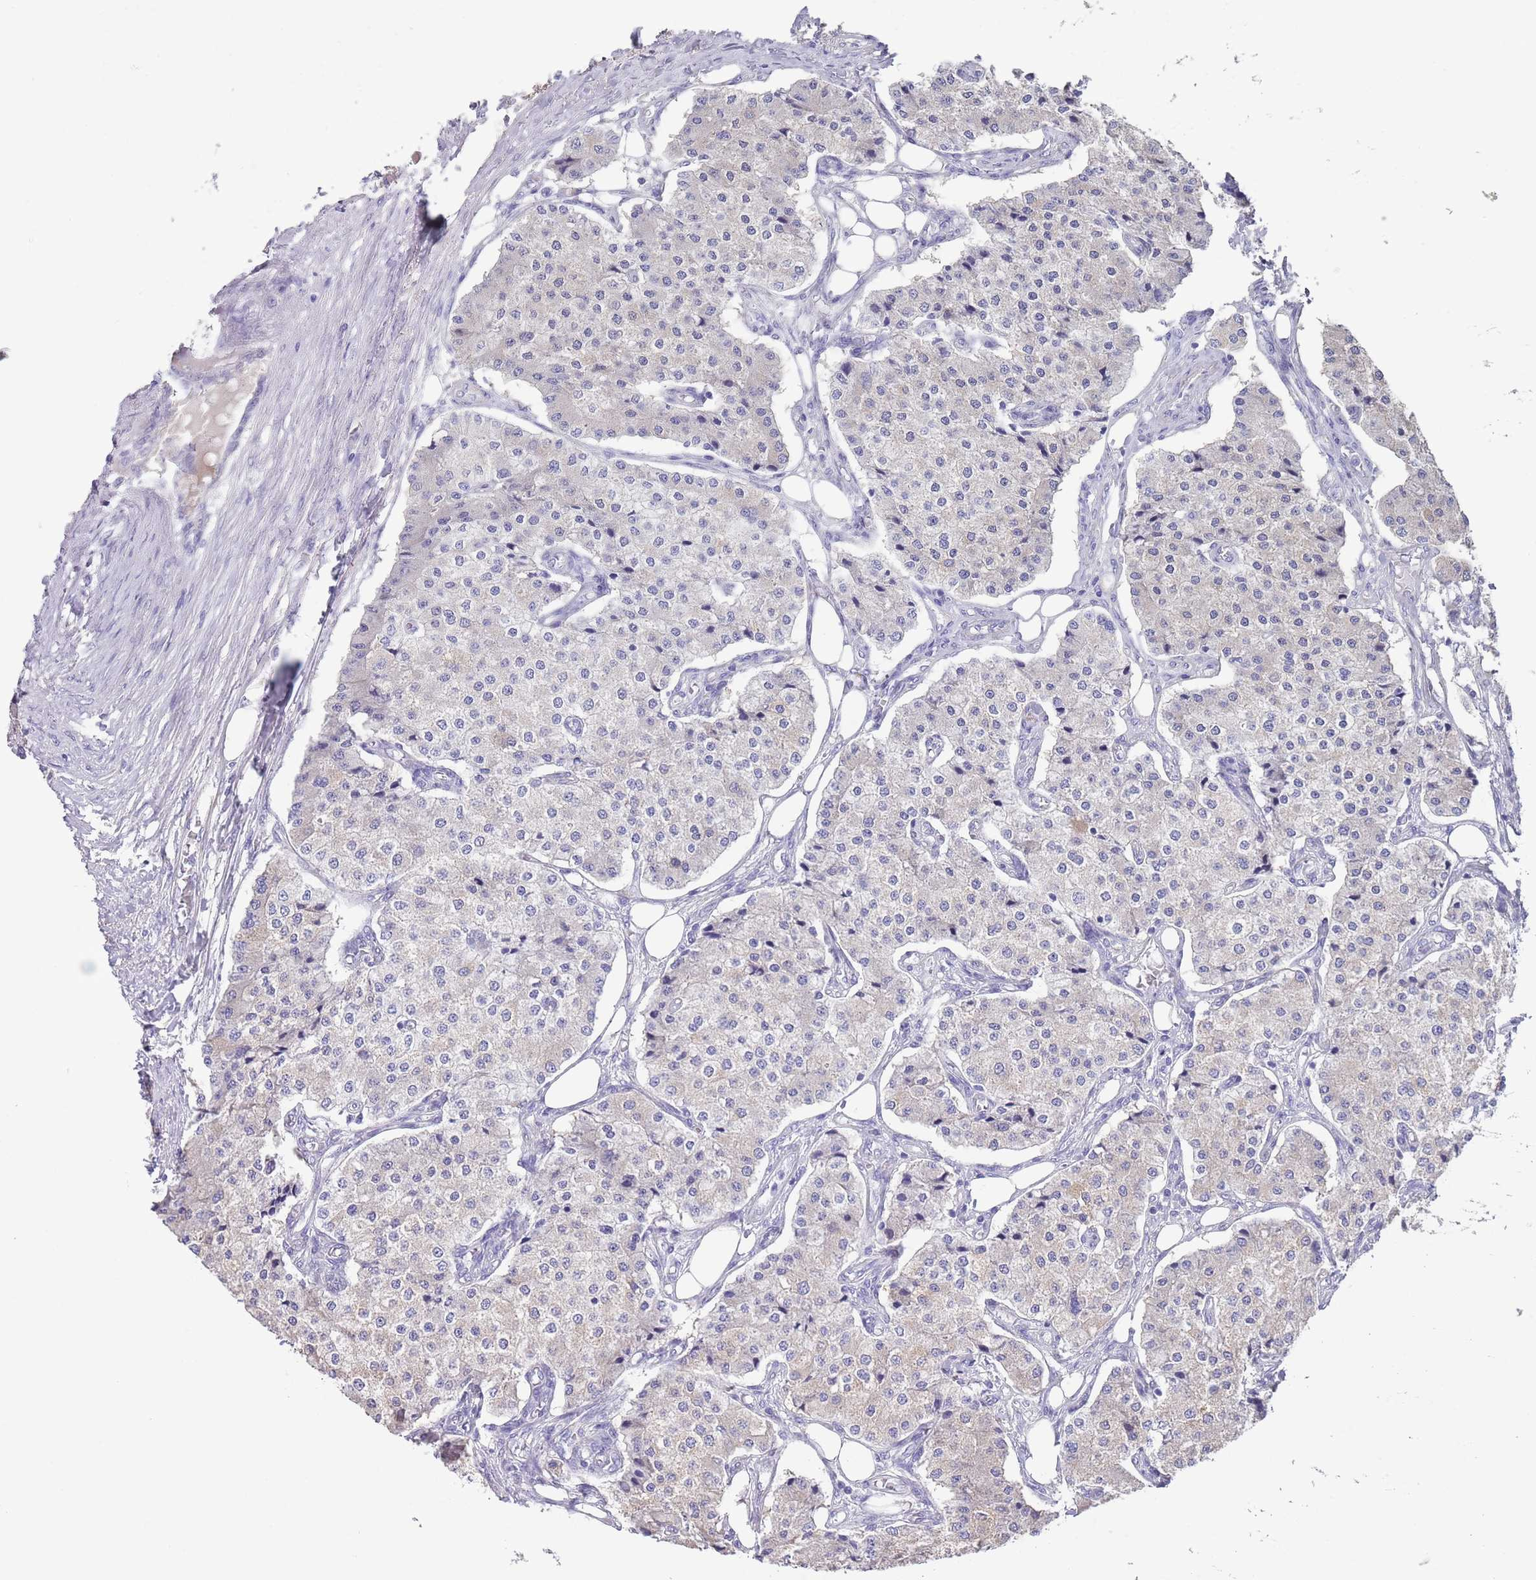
{"staining": {"intensity": "negative", "quantity": "none", "location": "none"}, "tissue": "carcinoid", "cell_type": "Tumor cells", "image_type": "cancer", "snomed": [{"axis": "morphology", "description": "Carcinoid, malignant, NOS"}, {"axis": "topography", "description": "Colon"}], "caption": "Tumor cells show no significant expression in malignant carcinoid.", "gene": "RNF169", "patient": {"sex": "female", "age": 52}}